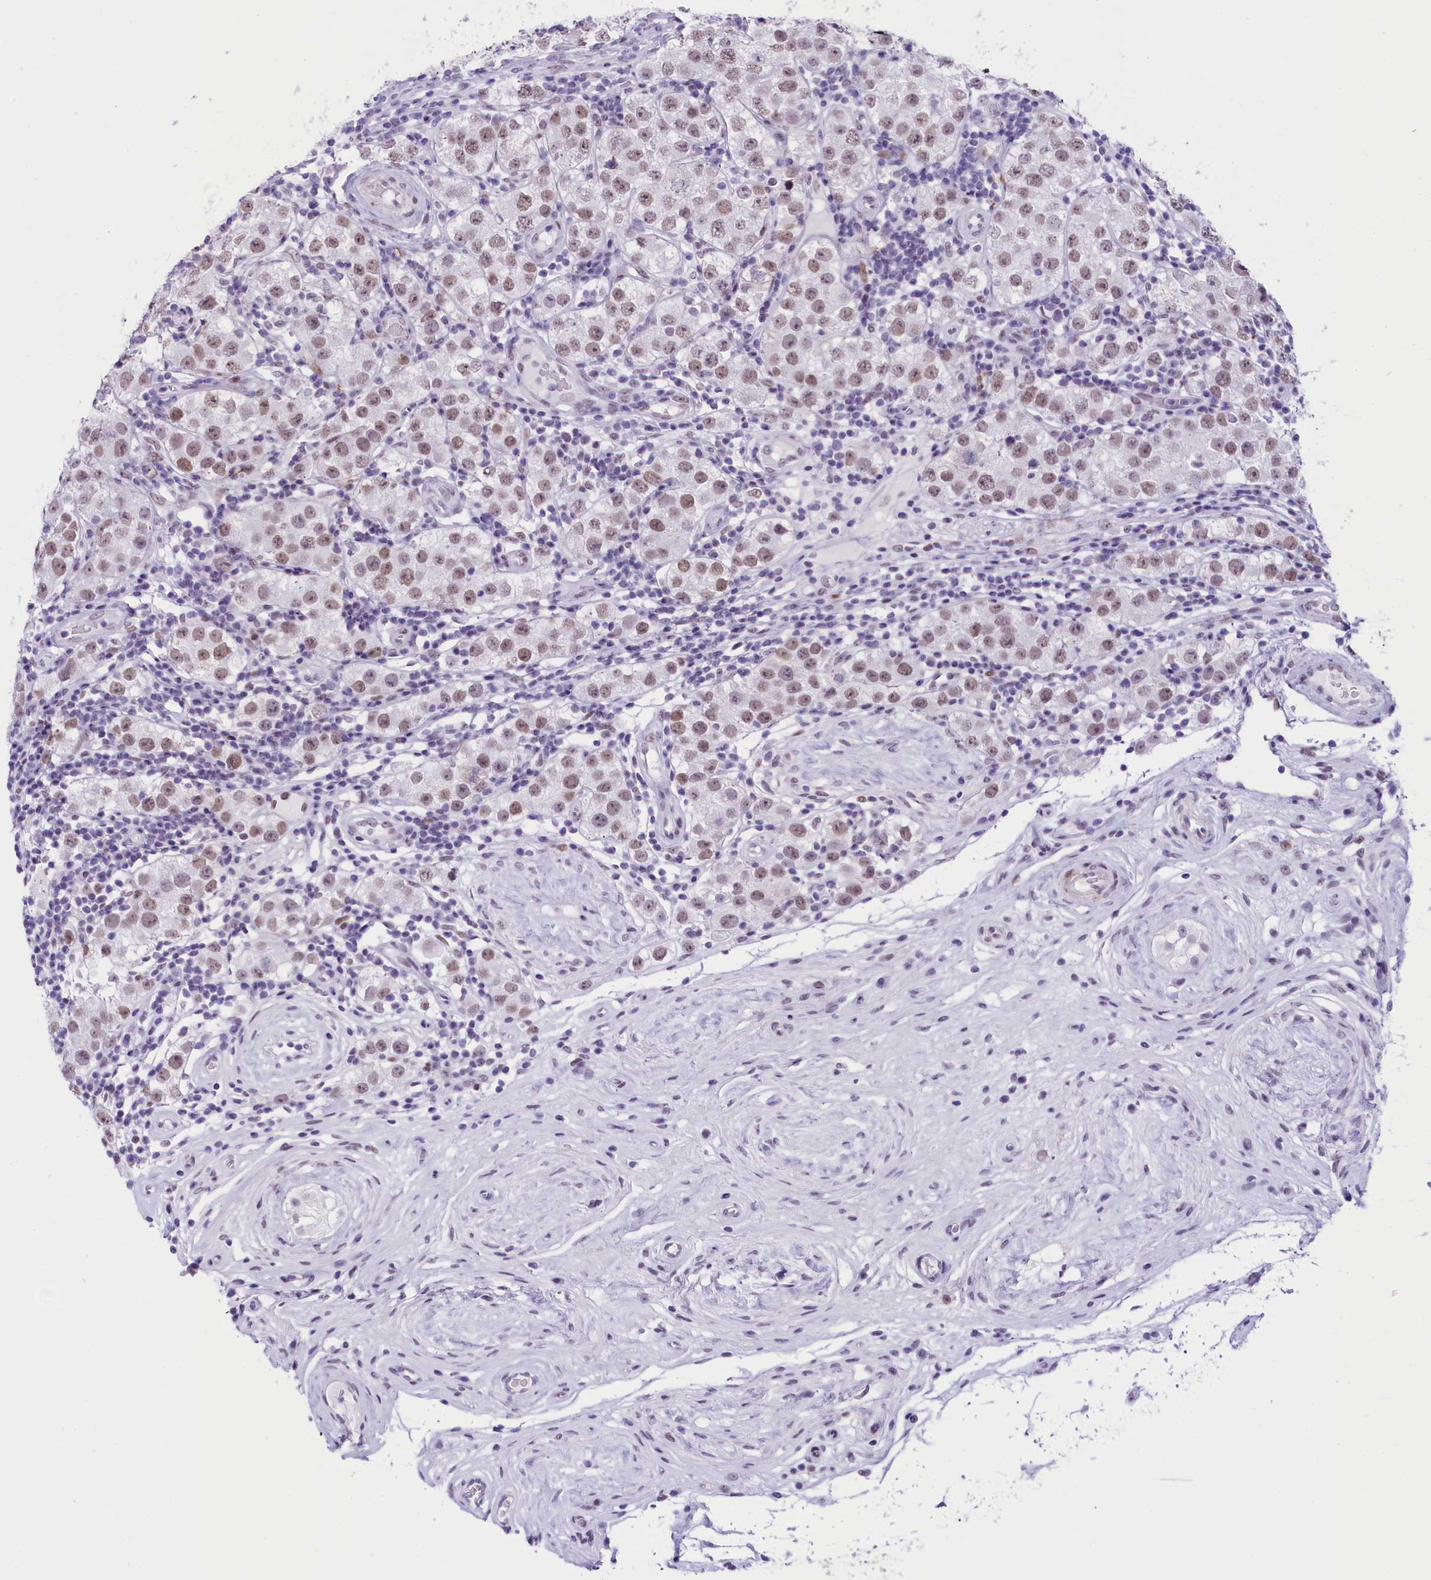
{"staining": {"intensity": "weak", "quantity": "25%-75%", "location": "nuclear"}, "tissue": "testis cancer", "cell_type": "Tumor cells", "image_type": "cancer", "snomed": [{"axis": "morphology", "description": "Seminoma, NOS"}, {"axis": "topography", "description": "Testis"}], "caption": "This image shows immunohistochemistry (IHC) staining of testis seminoma, with low weak nuclear expression in approximately 25%-75% of tumor cells.", "gene": "RPS6KB1", "patient": {"sex": "male", "age": 34}}